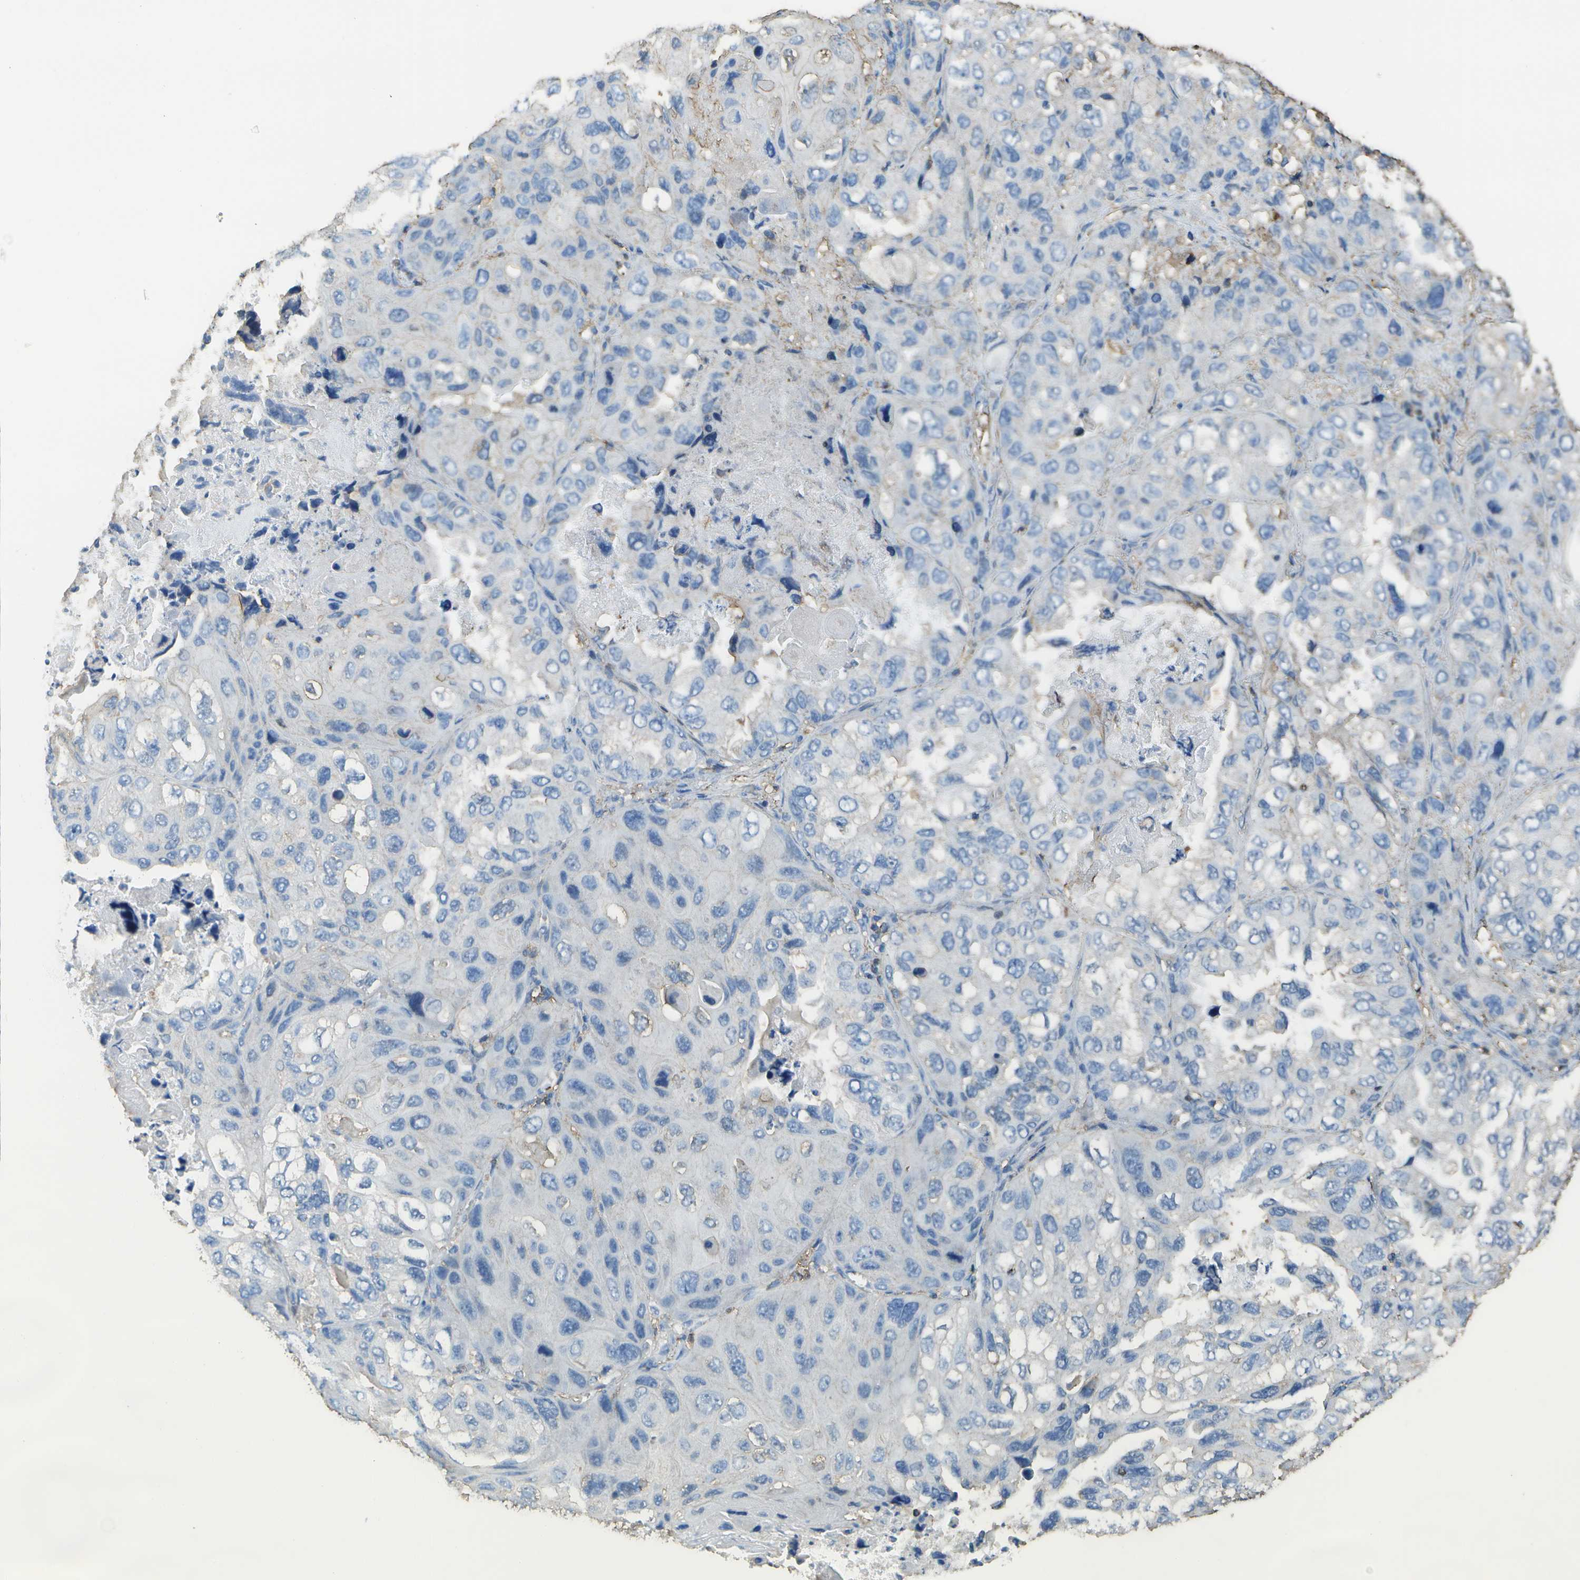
{"staining": {"intensity": "negative", "quantity": "none", "location": "none"}, "tissue": "lung cancer", "cell_type": "Tumor cells", "image_type": "cancer", "snomed": [{"axis": "morphology", "description": "Squamous cell carcinoma, NOS"}, {"axis": "topography", "description": "Lung"}], "caption": "IHC image of human lung cancer stained for a protein (brown), which displays no staining in tumor cells.", "gene": "CYP4F11", "patient": {"sex": "female", "age": 73}}